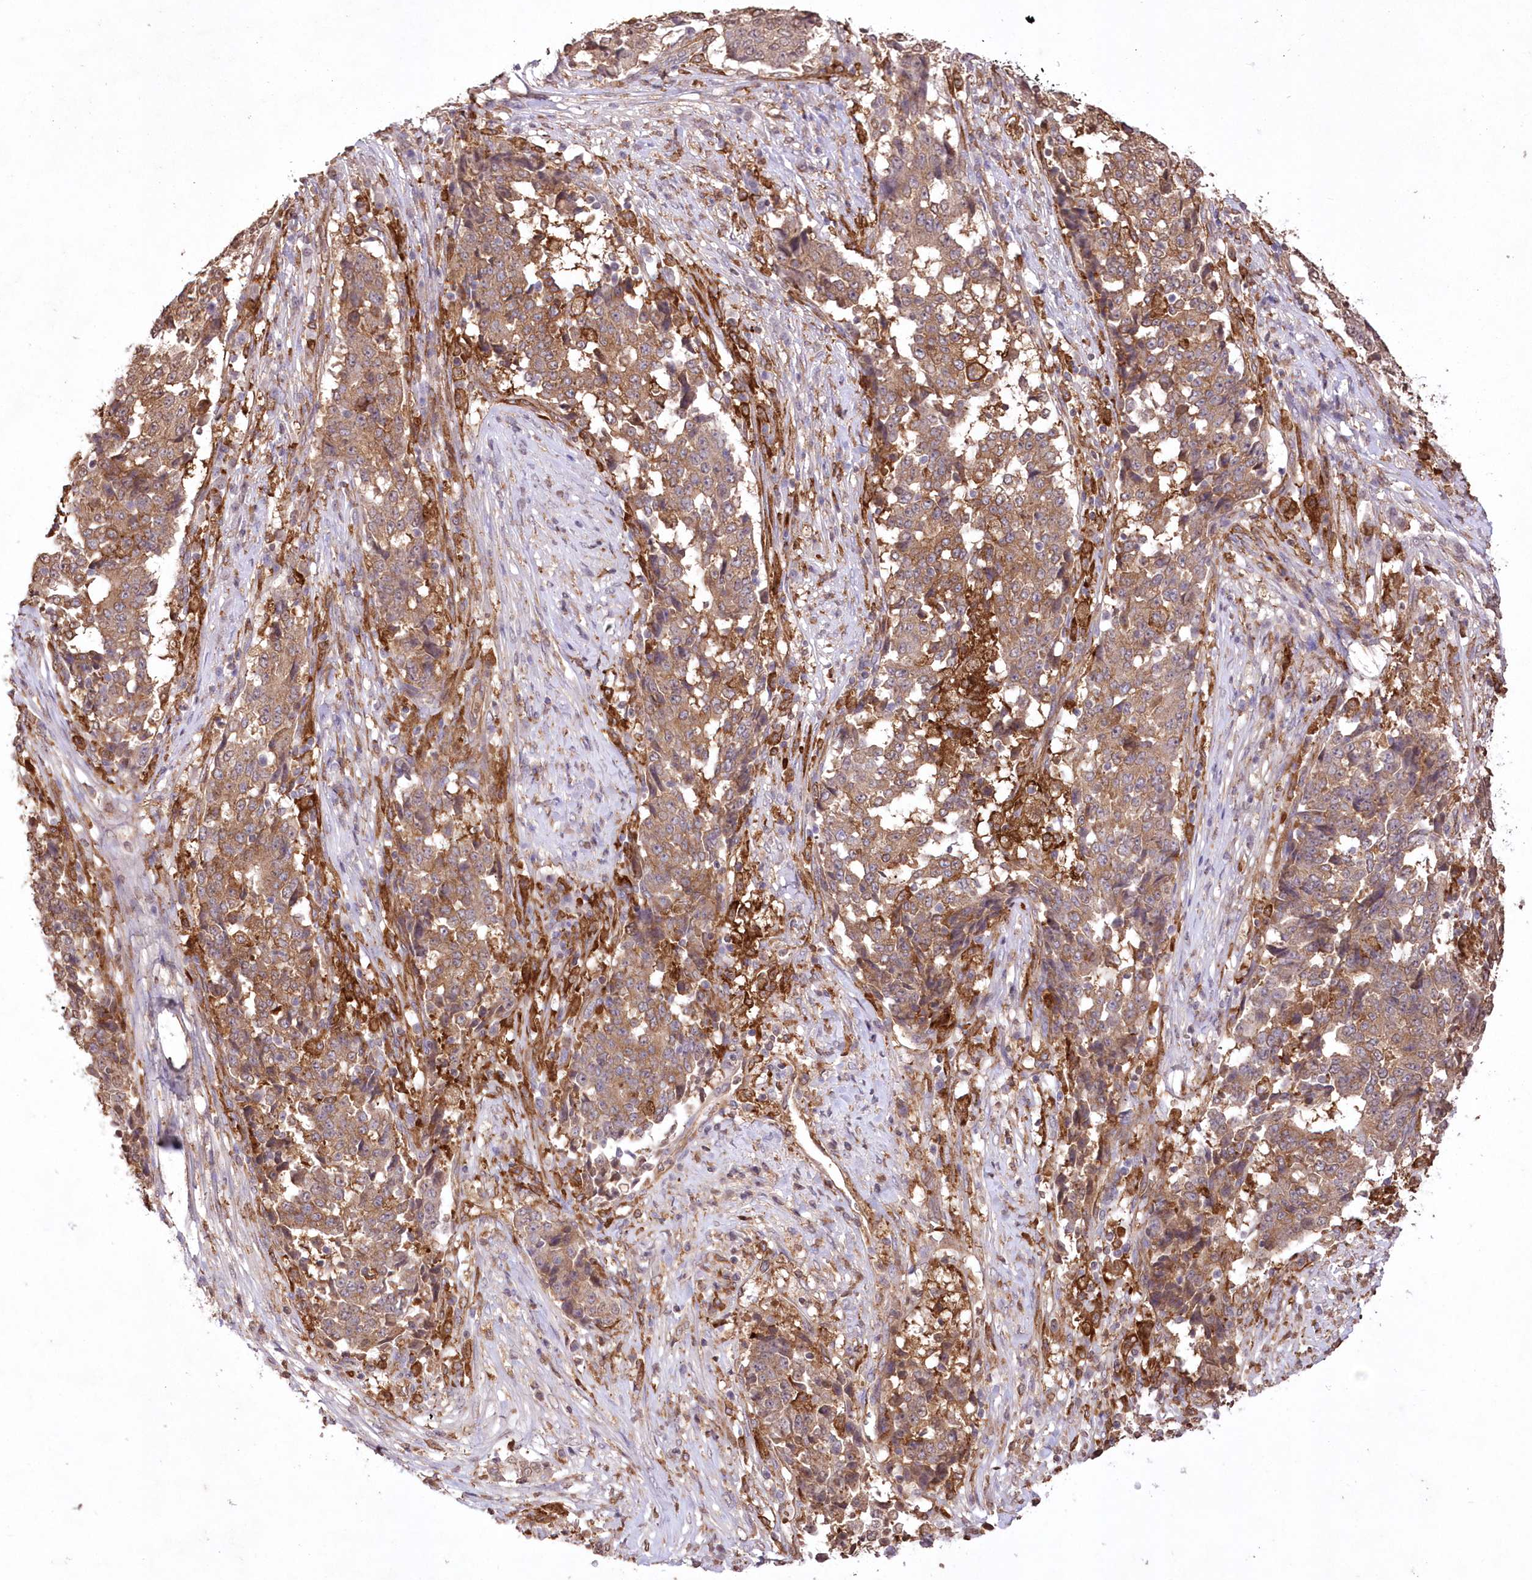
{"staining": {"intensity": "moderate", "quantity": ">75%", "location": "cytoplasmic/membranous"}, "tissue": "stomach cancer", "cell_type": "Tumor cells", "image_type": "cancer", "snomed": [{"axis": "morphology", "description": "Adenocarcinoma, NOS"}, {"axis": "topography", "description": "Stomach"}], "caption": "High-power microscopy captured an IHC image of adenocarcinoma (stomach), revealing moderate cytoplasmic/membranous expression in approximately >75% of tumor cells.", "gene": "FCHO2", "patient": {"sex": "male", "age": 59}}